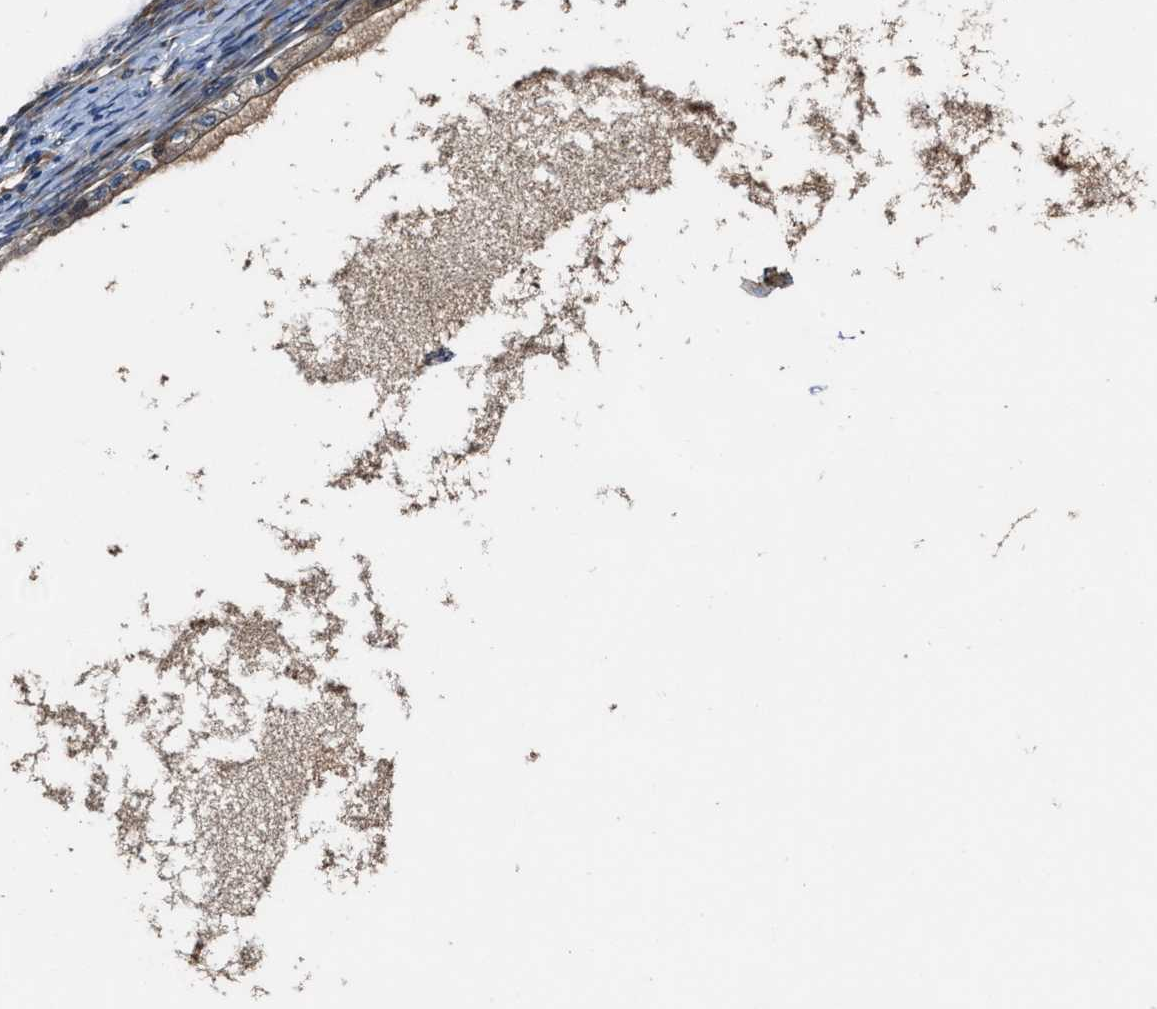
{"staining": {"intensity": "moderate", "quantity": ">75%", "location": "cytoplasmic/membranous"}, "tissue": "ovarian cancer", "cell_type": "Tumor cells", "image_type": "cancer", "snomed": [{"axis": "morphology", "description": "Cystadenocarcinoma, mucinous, NOS"}, {"axis": "topography", "description": "Ovary"}], "caption": "Tumor cells reveal moderate cytoplasmic/membranous positivity in approximately >75% of cells in ovarian cancer.", "gene": "PTAR1", "patient": {"sex": "female", "age": 57}}